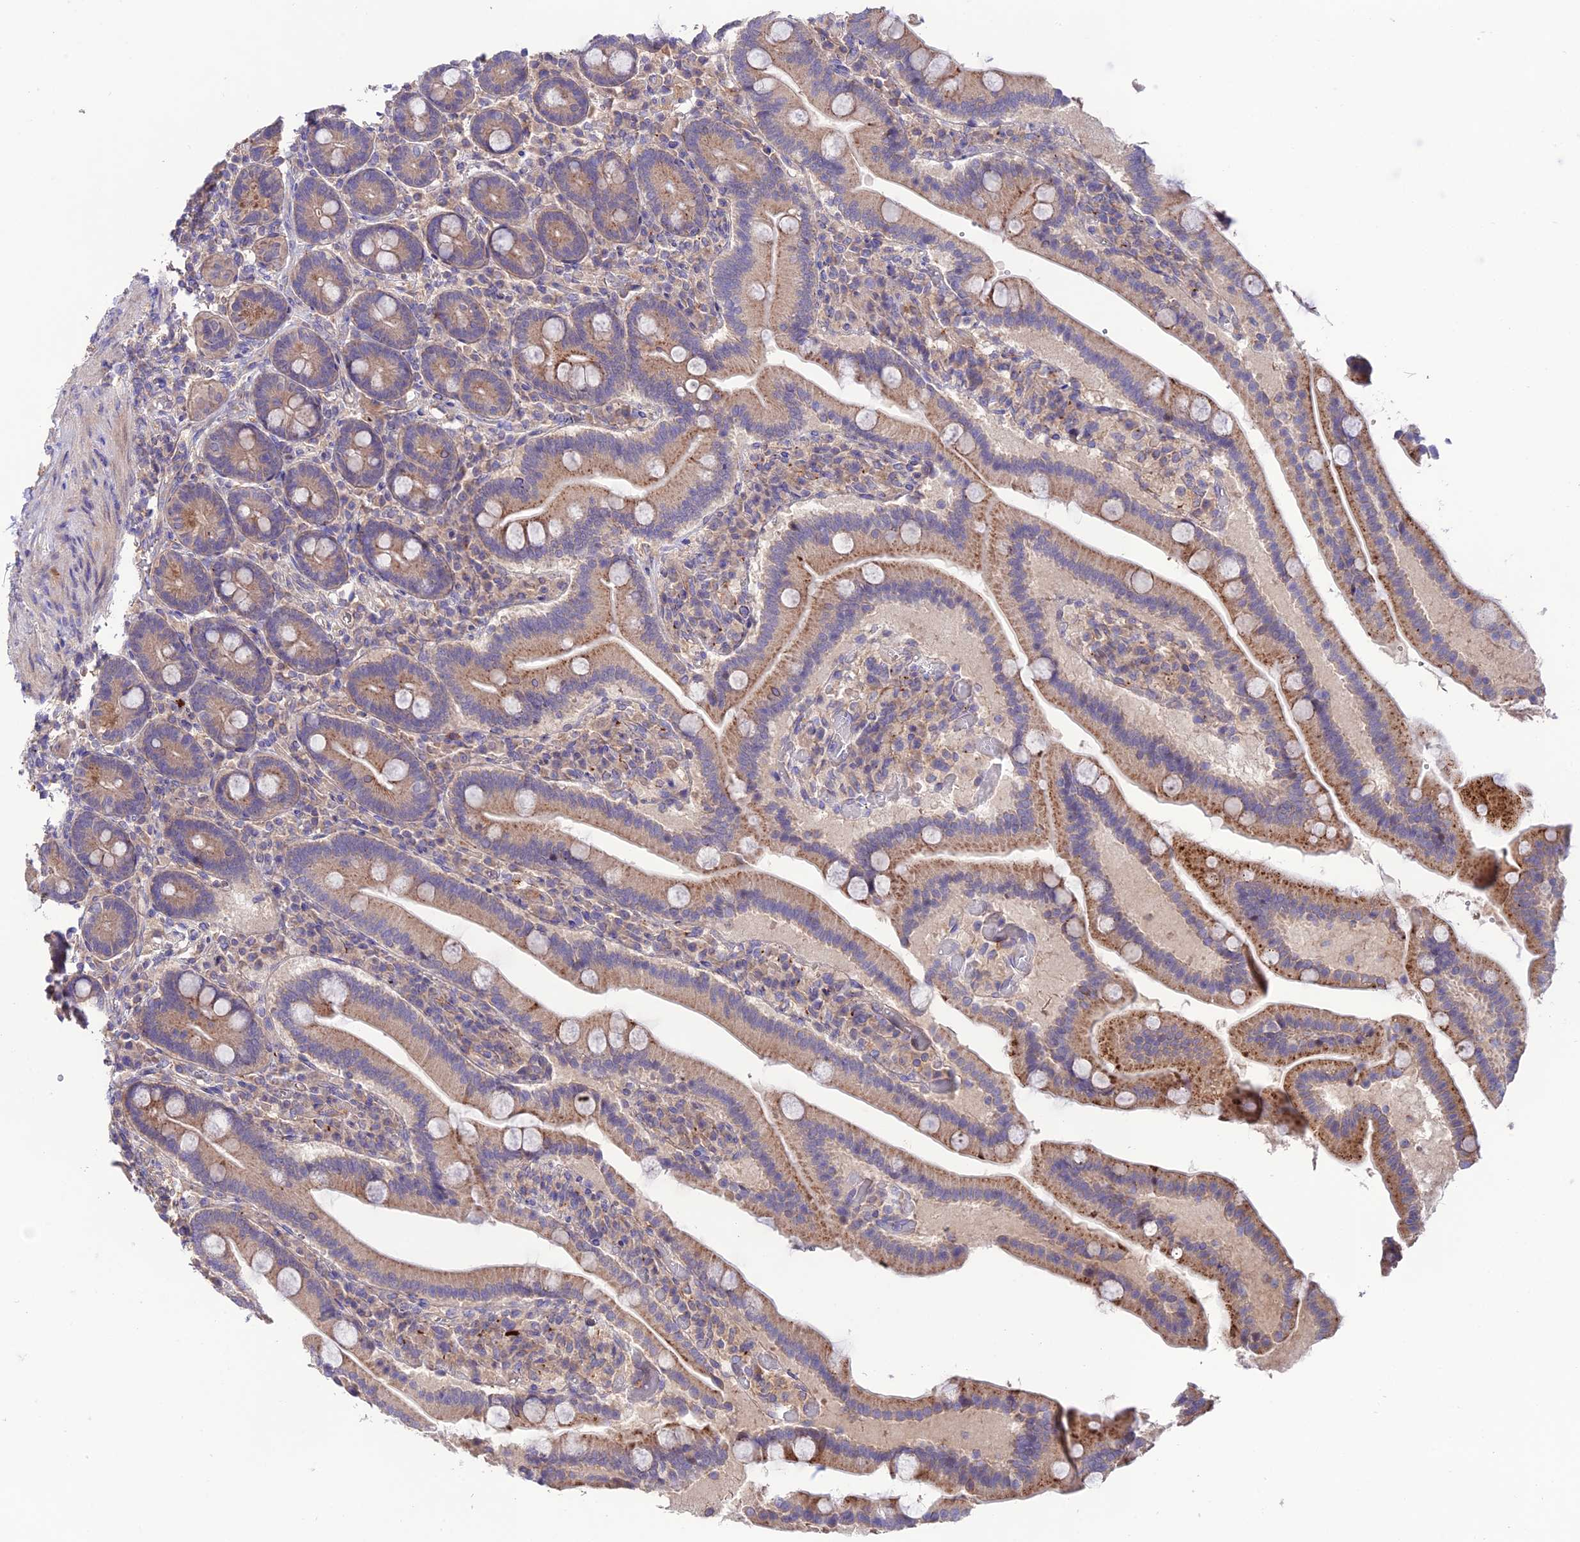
{"staining": {"intensity": "moderate", "quantity": ">75%", "location": "cytoplasmic/membranous"}, "tissue": "duodenum", "cell_type": "Glandular cells", "image_type": "normal", "snomed": [{"axis": "morphology", "description": "Normal tissue, NOS"}, {"axis": "topography", "description": "Duodenum"}], "caption": "IHC histopathology image of normal human duodenum stained for a protein (brown), which shows medium levels of moderate cytoplasmic/membranous staining in approximately >75% of glandular cells.", "gene": "BRME1", "patient": {"sex": "female", "age": 62}}